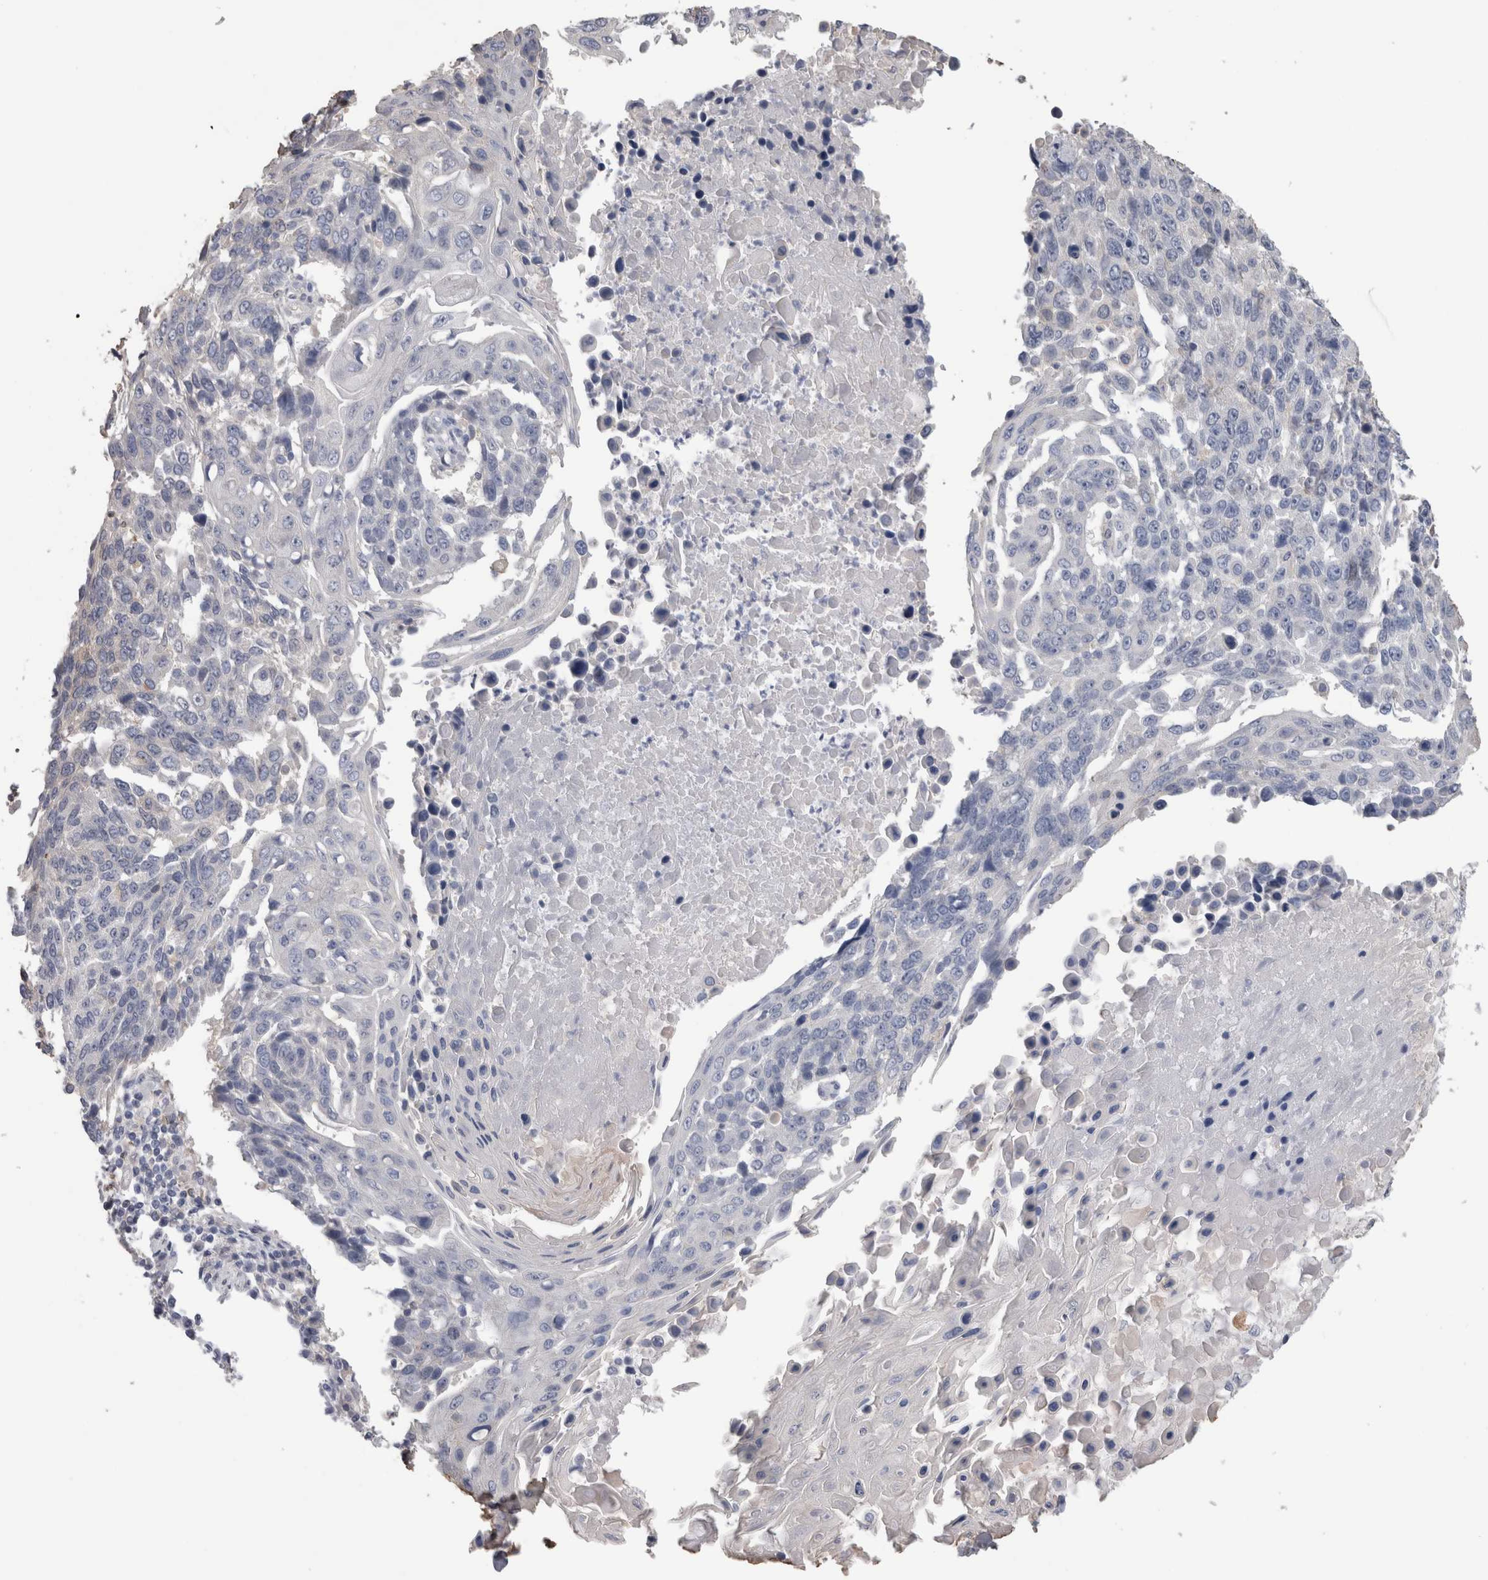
{"staining": {"intensity": "negative", "quantity": "none", "location": "none"}, "tissue": "lung cancer", "cell_type": "Tumor cells", "image_type": "cancer", "snomed": [{"axis": "morphology", "description": "Squamous cell carcinoma, NOS"}, {"axis": "topography", "description": "Lung"}], "caption": "A high-resolution image shows immunohistochemistry (IHC) staining of lung cancer, which demonstrates no significant expression in tumor cells.", "gene": "SCRN1", "patient": {"sex": "male", "age": 66}}